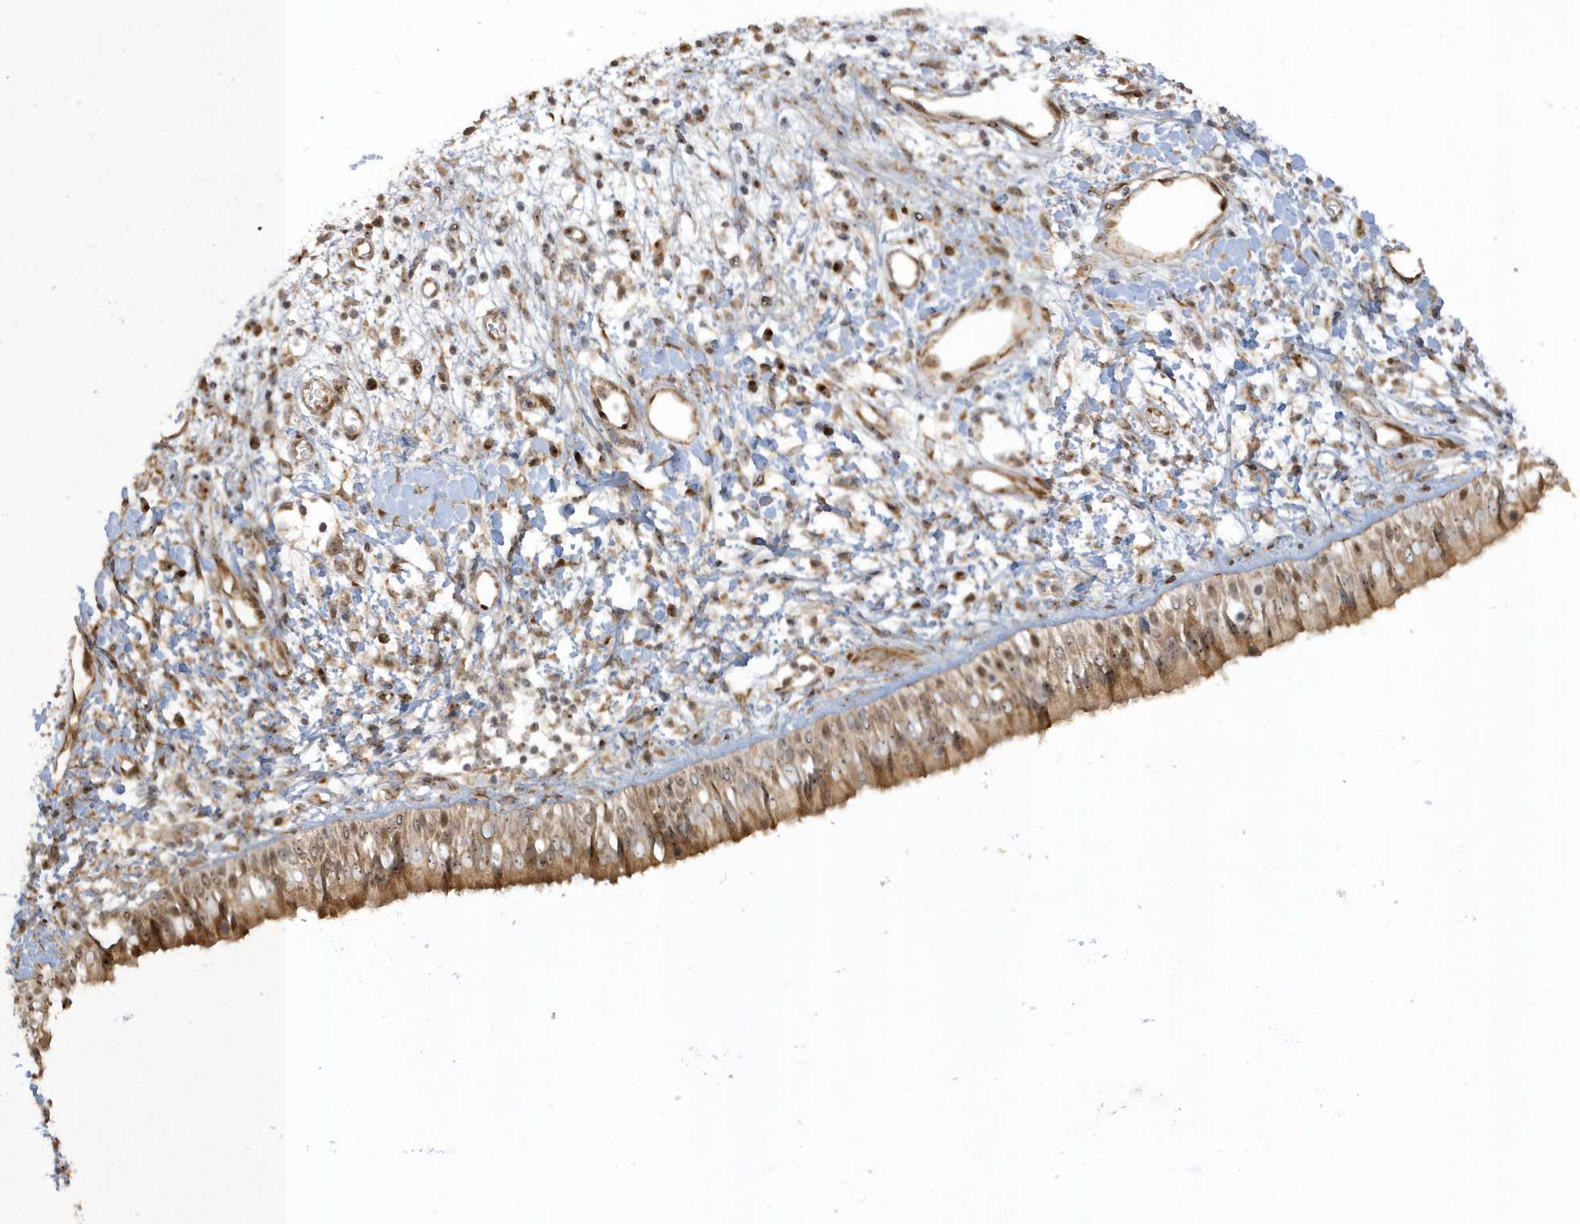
{"staining": {"intensity": "moderate", "quantity": ">75%", "location": "cytoplasmic/membranous,nuclear"}, "tissue": "nasopharynx", "cell_type": "Respiratory epithelial cells", "image_type": "normal", "snomed": [{"axis": "morphology", "description": "Normal tissue, NOS"}, {"axis": "topography", "description": "Nasopharynx"}], "caption": "A brown stain shows moderate cytoplasmic/membranous,nuclear expression of a protein in respiratory epithelial cells of normal nasopharynx. (Brightfield microscopy of DAB IHC at high magnification).", "gene": "ECM2", "patient": {"sex": "male", "age": 22}}